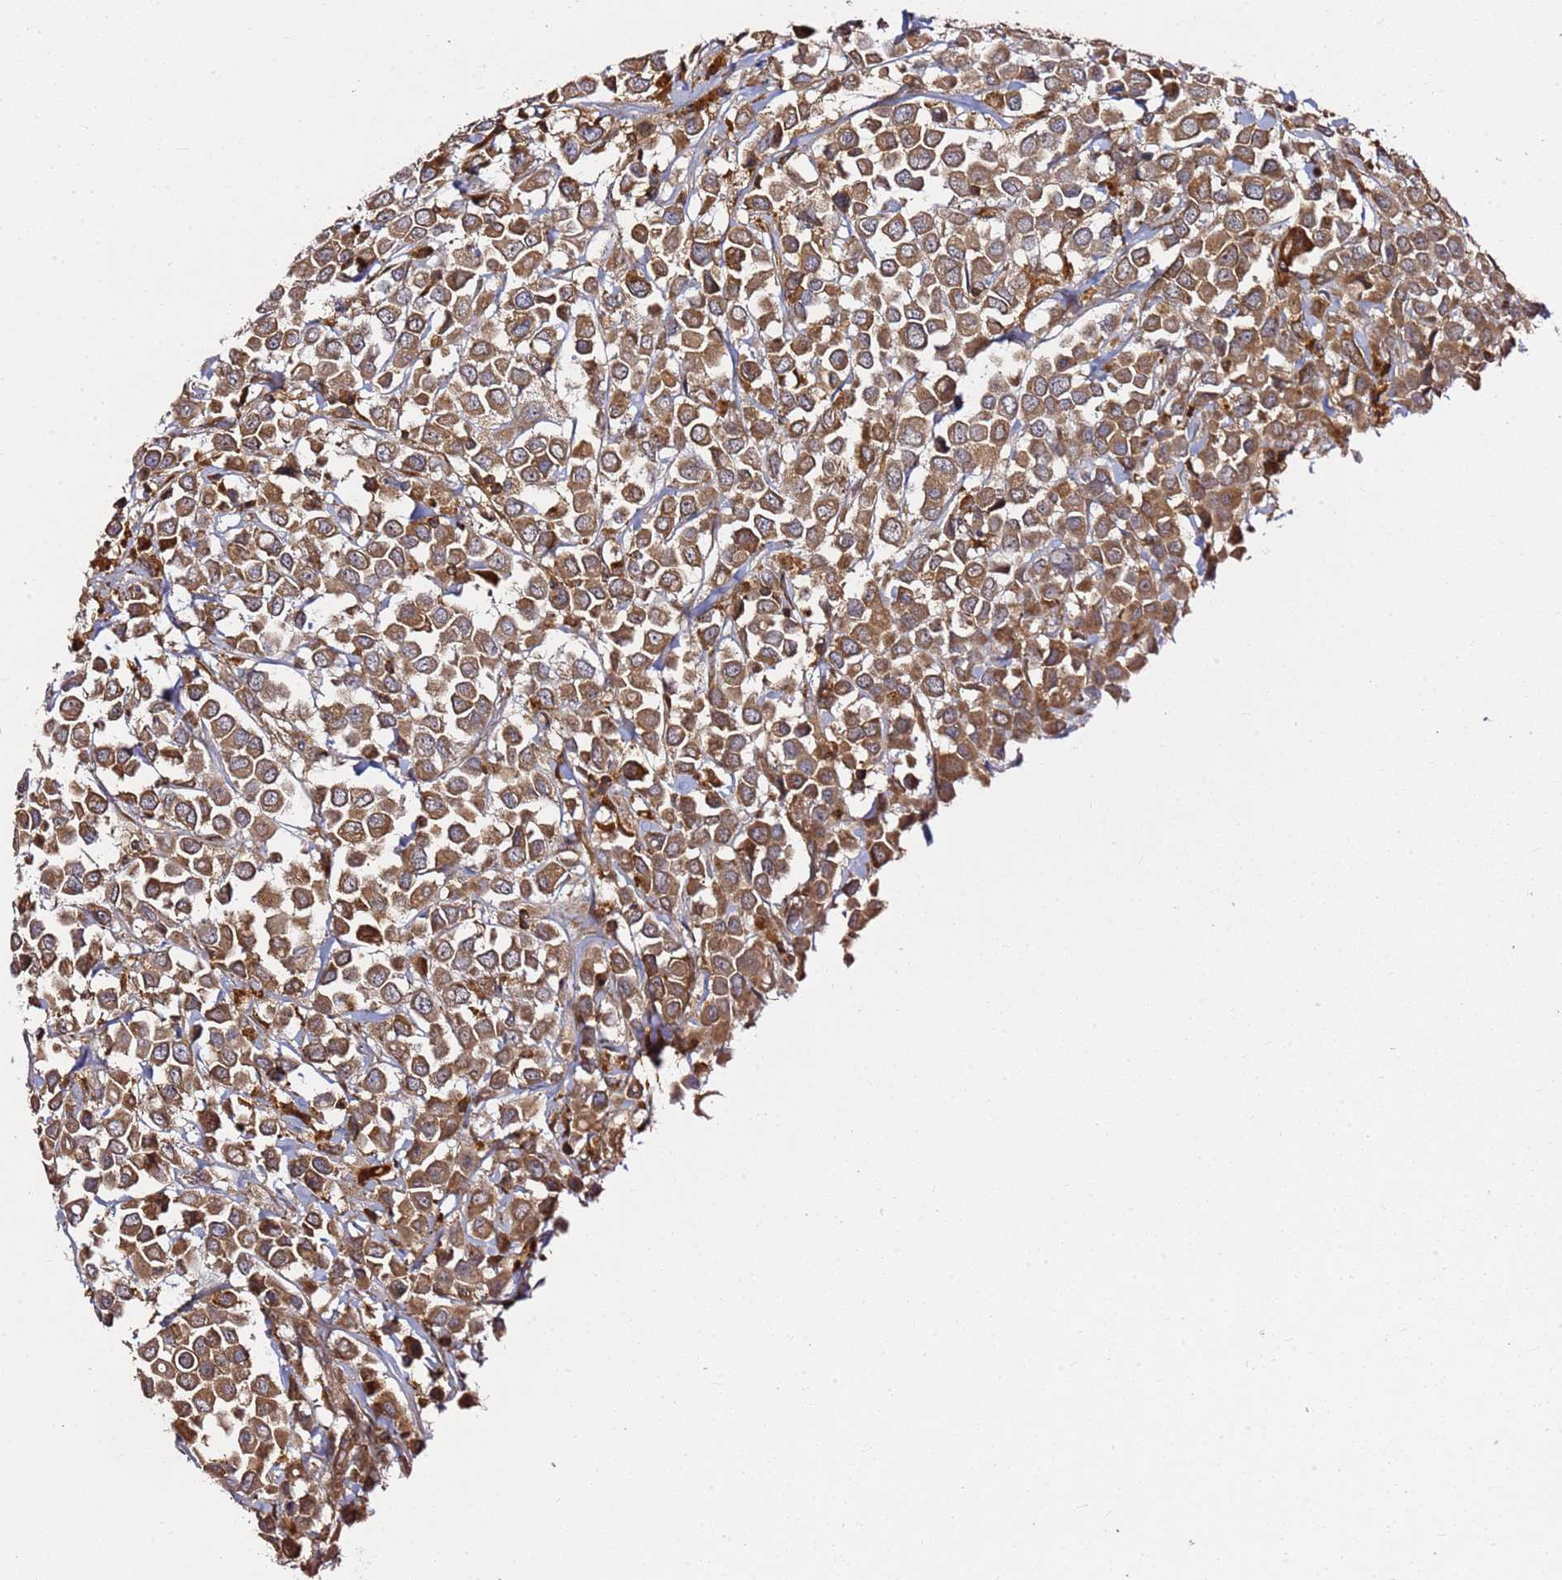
{"staining": {"intensity": "moderate", "quantity": ">75%", "location": "cytoplasmic/membranous"}, "tissue": "breast cancer", "cell_type": "Tumor cells", "image_type": "cancer", "snomed": [{"axis": "morphology", "description": "Duct carcinoma"}, {"axis": "topography", "description": "Breast"}], "caption": "Breast infiltrating ductal carcinoma was stained to show a protein in brown. There is medium levels of moderate cytoplasmic/membranous staining in about >75% of tumor cells. (brown staining indicates protein expression, while blue staining denotes nuclei).", "gene": "PRMT7", "patient": {"sex": "female", "age": 61}}